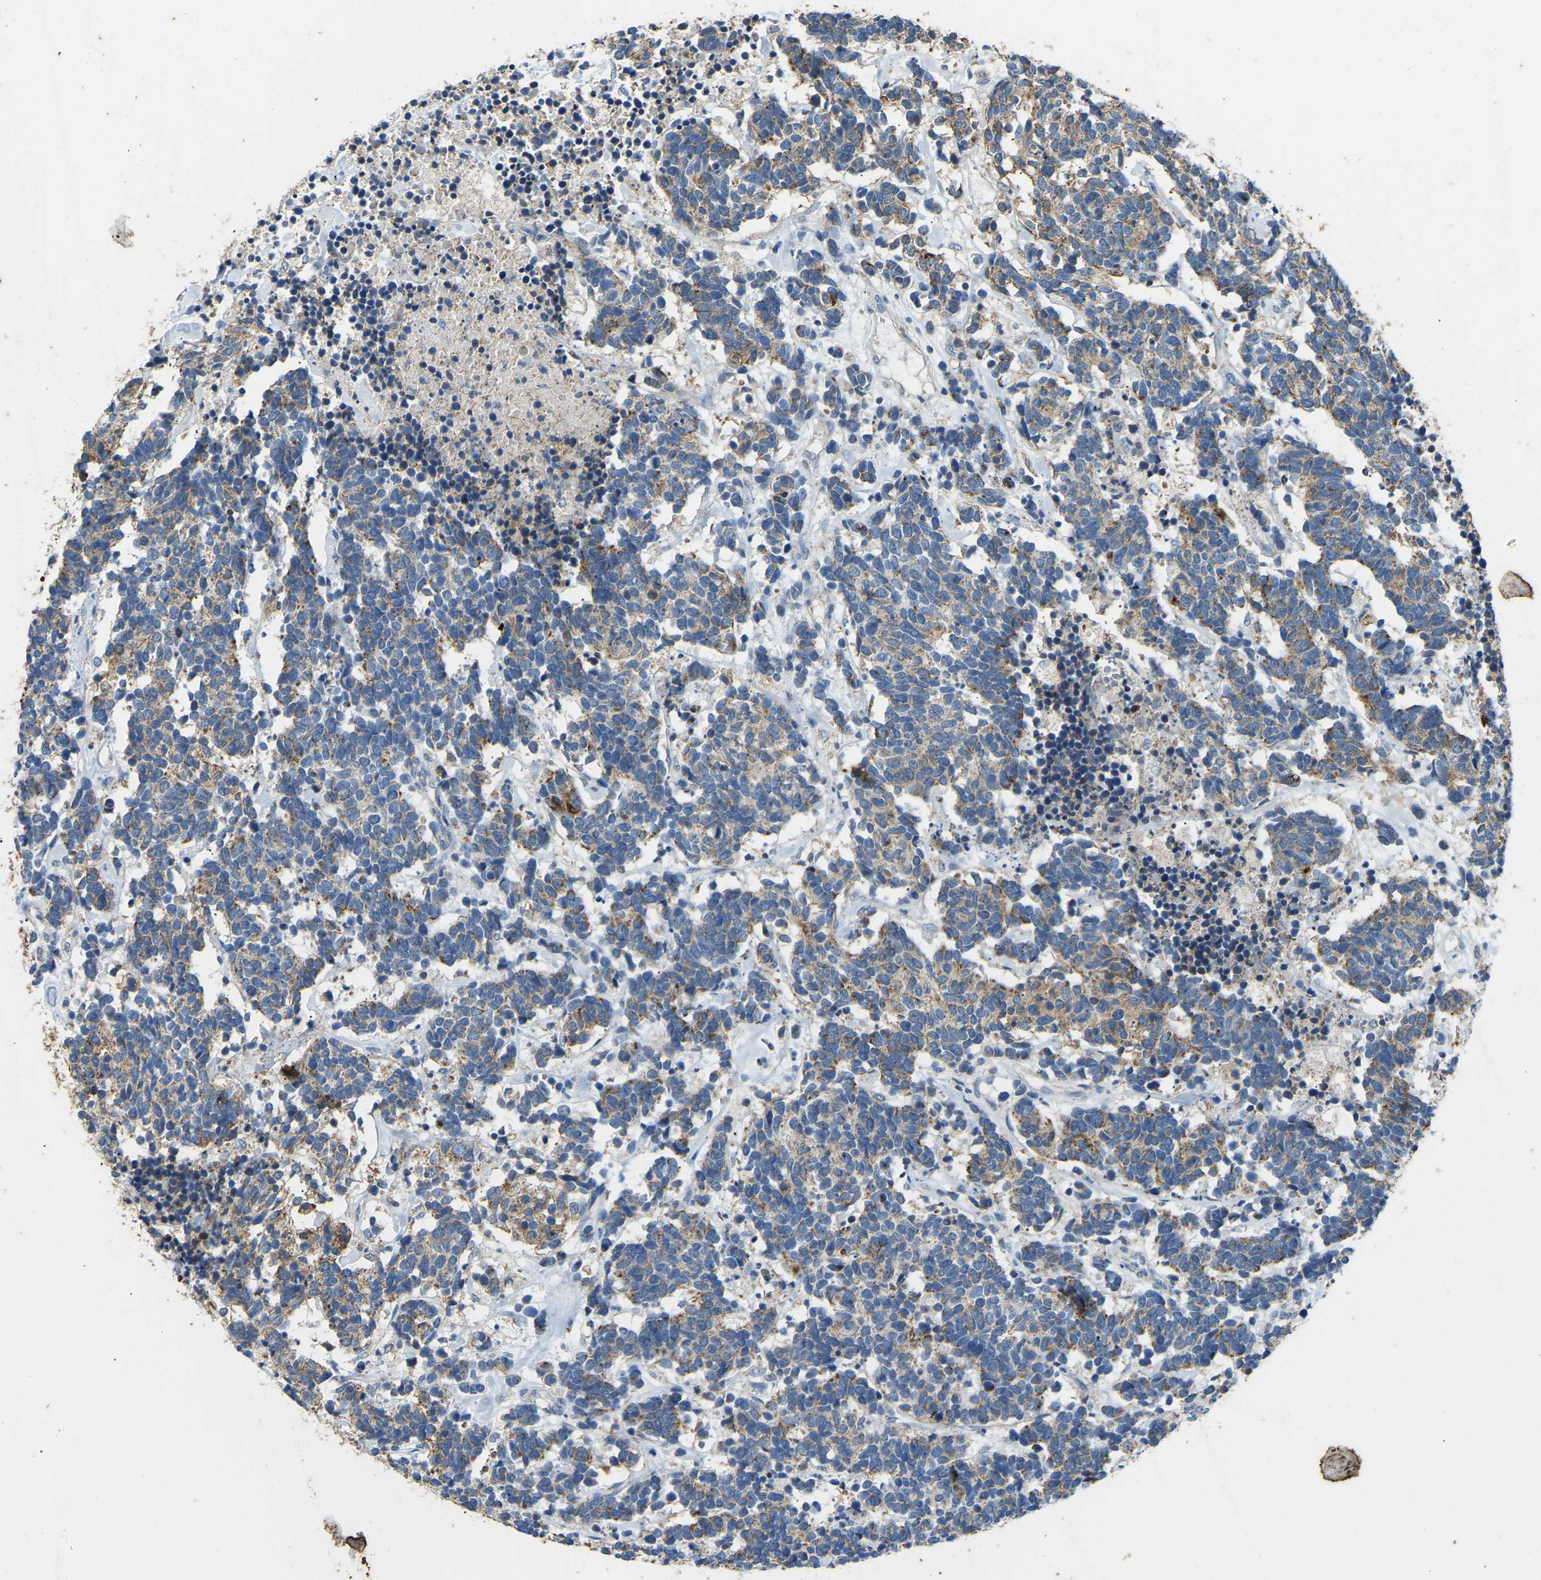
{"staining": {"intensity": "moderate", "quantity": ">75%", "location": "cytoplasmic/membranous"}, "tissue": "carcinoid", "cell_type": "Tumor cells", "image_type": "cancer", "snomed": [{"axis": "morphology", "description": "Carcinoma, NOS"}, {"axis": "morphology", "description": "Carcinoid, malignant, NOS"}, {"axis": "topography", "description": "Urinary bladder"}], "caption": "This is an image of immunohistochemistry staining of carcinoma, which shows moderate staining in the cytoplasmic/membranous of tumor cells.", "gene": "ZNF200", "patient": {"sex": "male", "age": 57}}